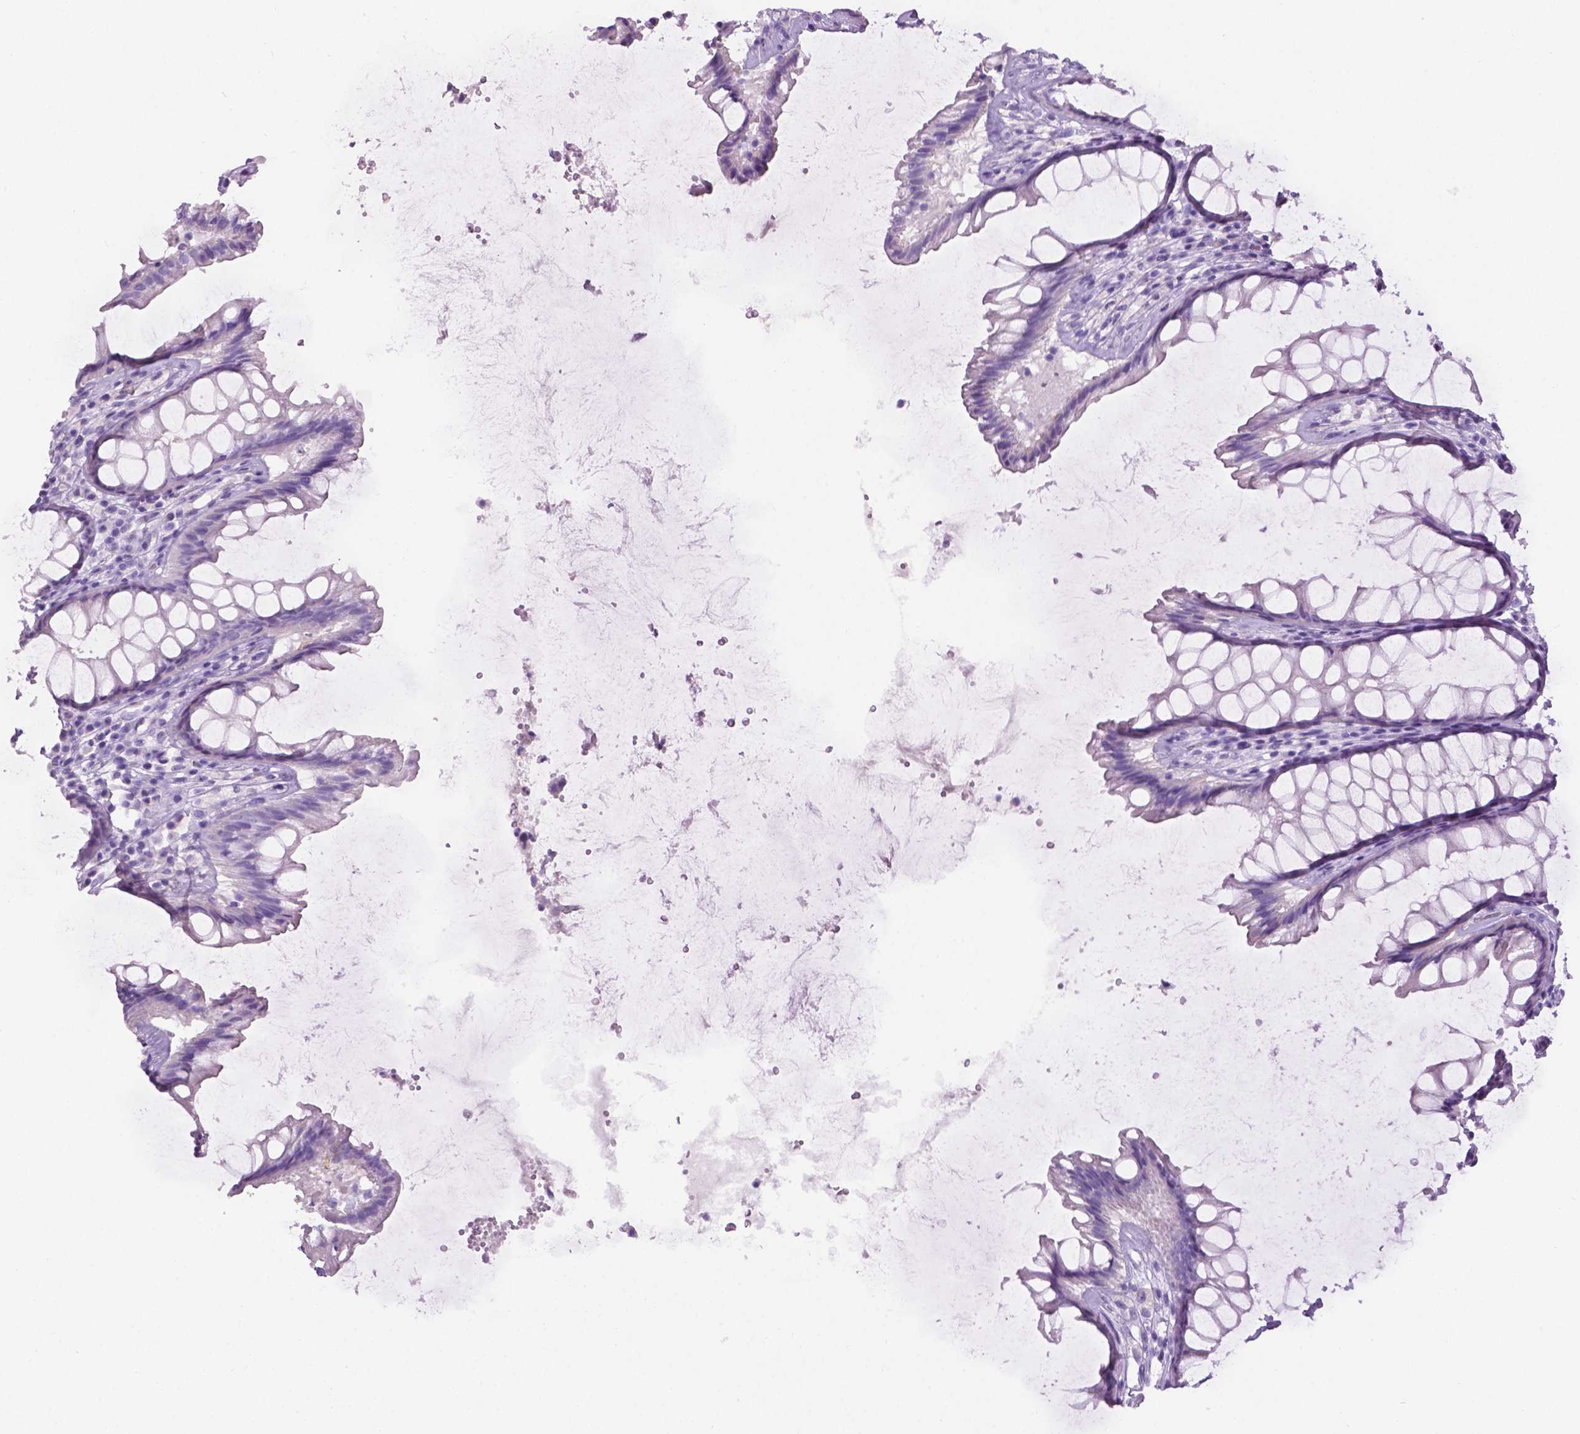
{"staining": {"intensity": "negative", "quantity": "none", "location": "none"}, "tissue": "rectum", "cell_type": "Glandular cells", "image_type": "normal", "snomed": [{"axis": "morphology", "description": "Normal tissue, NOS"}, {"axis": "topography", "description": "Rectum"}], "caption": "Immunohistochemistry (IHC) histopathology image of unremarkable rectum: human rectum stained with DAB (3,3'-diaminobenzidine) displays no significant protein staining in glandular cells.", "gene": "LELP1", "patient": {"sex": "male", "age": 72}}